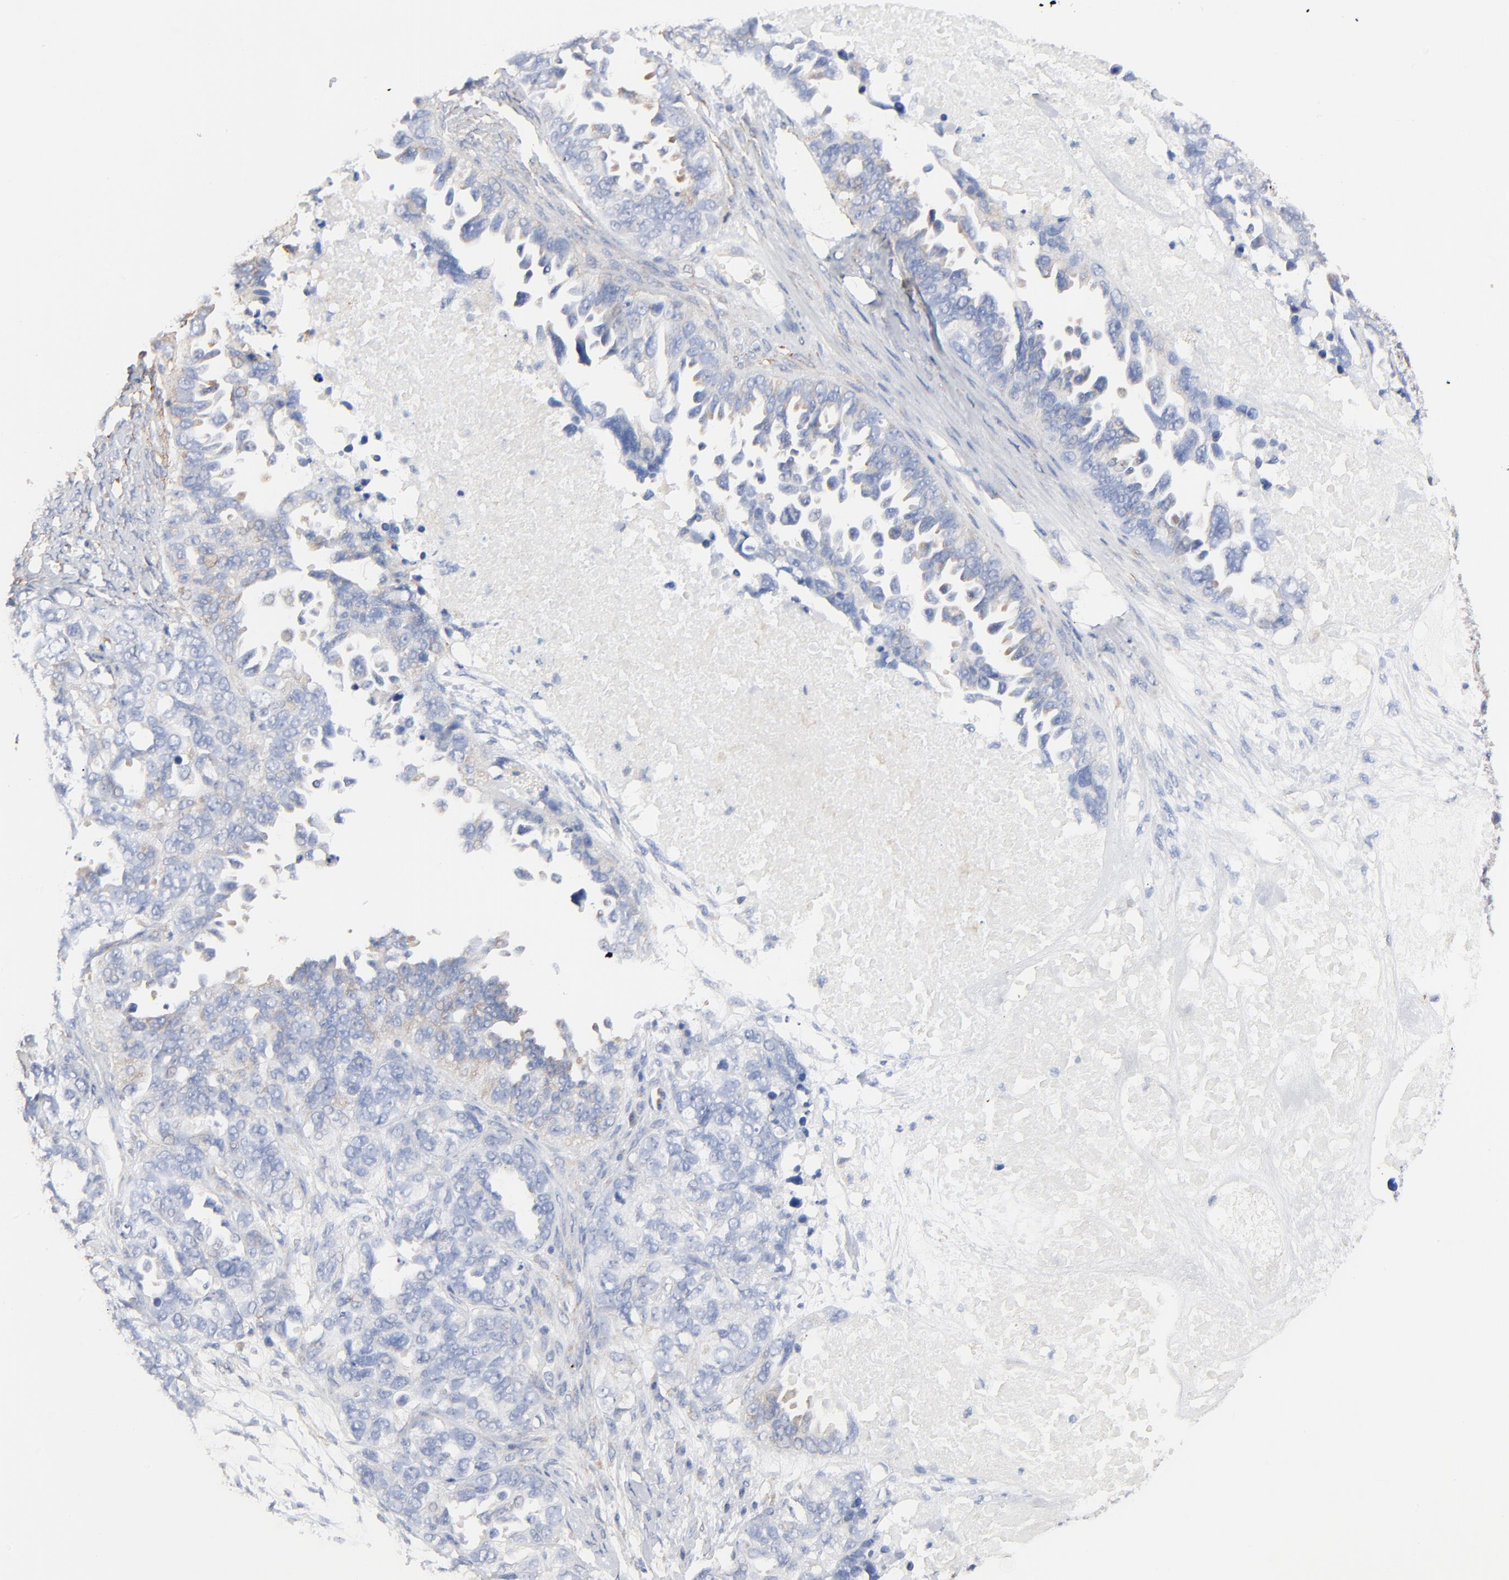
{"staining": {"intensity": "moderate", "quantity": "25%-75%", "location": "cytoplasmic/membranous"}, "tissue": "ovarian cancer", "cell_type": "Tumor cells", "image_type": "cancer", "snomed": [{"axis": "morphology", "description": "Cystadenocarcinoma, serous, NOS"}, {"axis": "topography", "description": "Ovary"}], "caption": "A photomicrograph of serous cystadenocarcinoma (ovarian) stained for a protein exhibits moderate cytoplasmic/membranous brown staining in tumor cells.", "gene": "STAT2", "patient": {"sex": "female", "age": 82}}